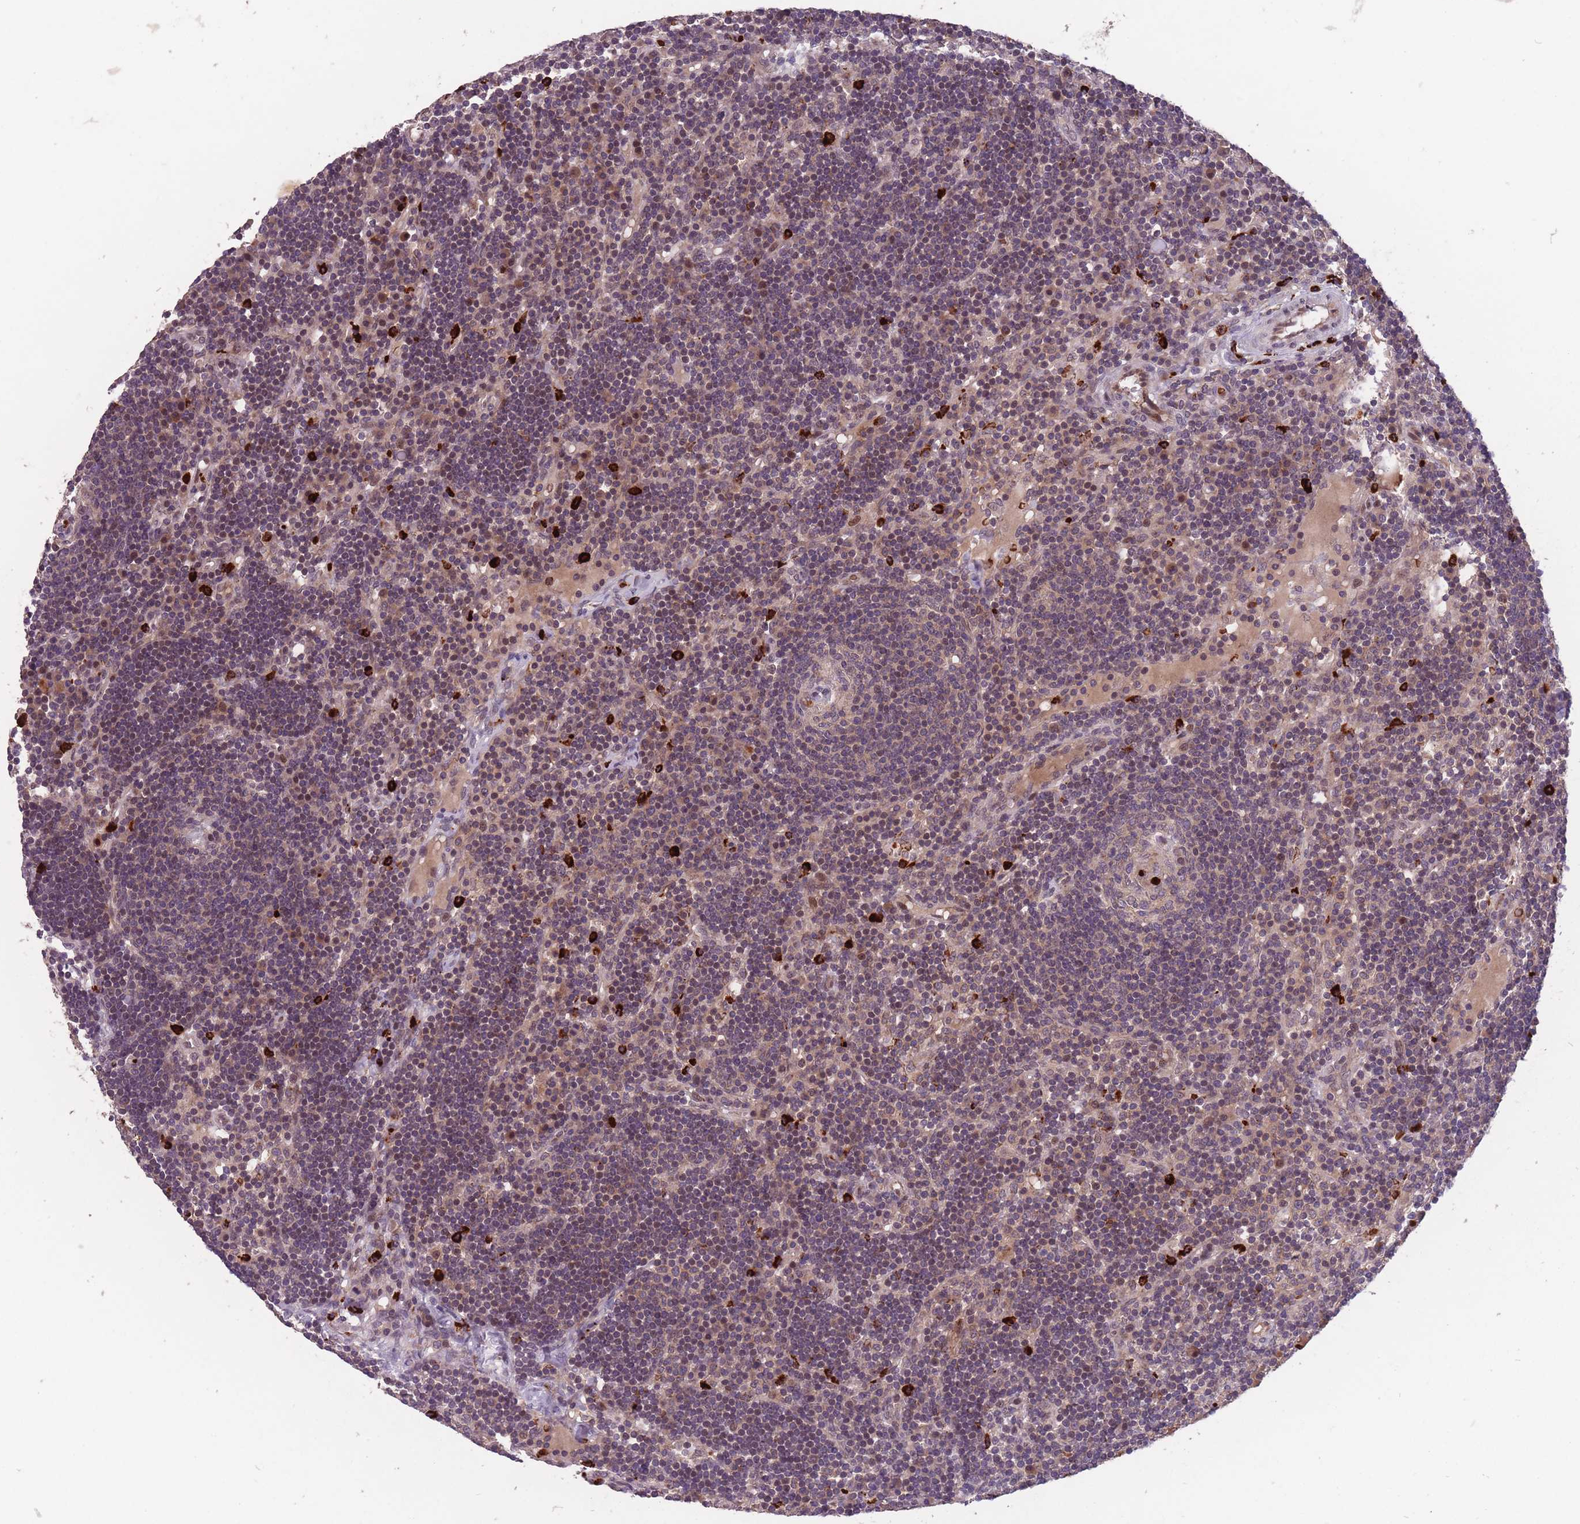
{"staining": {"intensity": "weak", "quantity": "25%-75%", "location": "cytoplasmic/membranous"}, "tissue": "lymph node", "cell_type": "Germinal center cells", "image_type": "normal", "snomed": [{"axis": "morphology", "description": "Normal tissue, NOS"}, {"axis": "topography", "description": "Lymph node"}], "caption": "Immunohistochemistry (IHC) micrograph of benign lymph node: human lymph node stained using IHC displays low levels of weak protein expression localized specifically in the cytoplasmic/membranous of germinal center cells, appearing as a cytoplasmic/membranous brown color.", "gene": "SECTM1", "patient": {"sex": "male", "age": 53}}